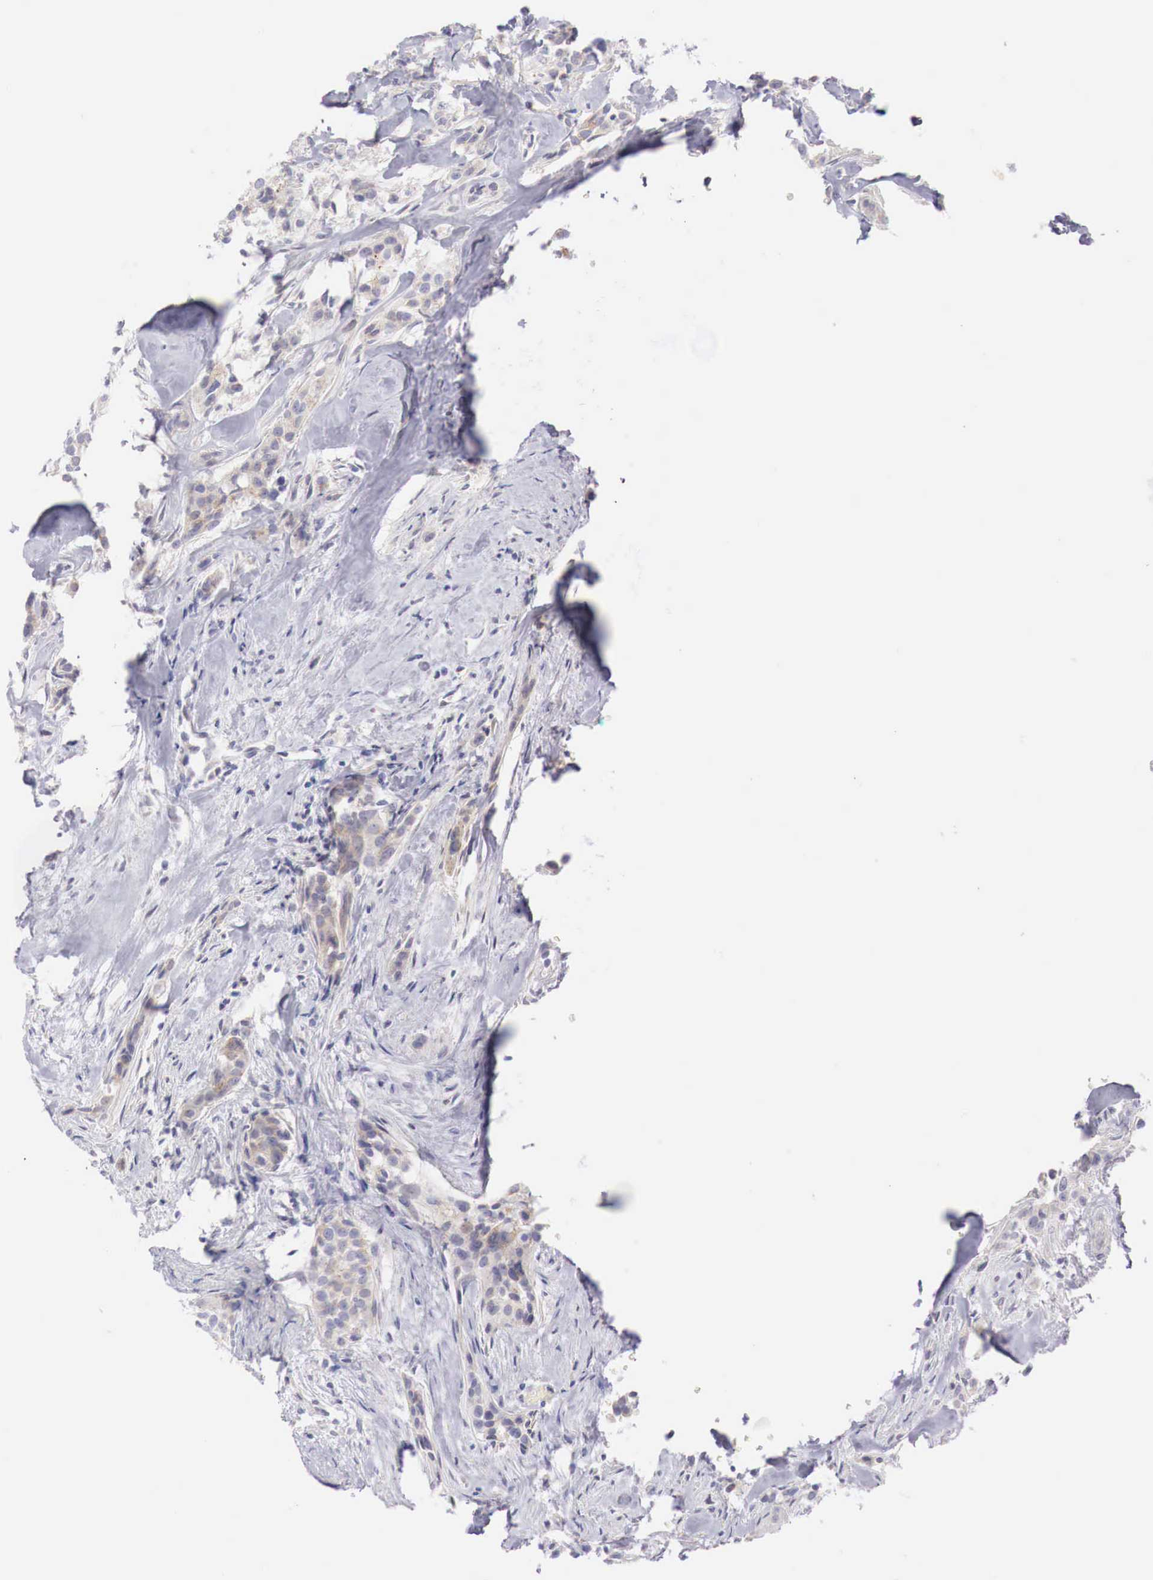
{"staining": {"intensity": "negative", "quantity": "none", "location": "none"}, "tissue": "breast cancer", "cell_type": "Tumor cells", "image_type": "cancer", "snomed": [{"axis": "morphology", "description": "Duct carcinoma"}, {"axis": "topography", "description": "Breast"}], "caption": "IHC of breast cancer (invasive ductal carcinoma) shows no positivity in tumor cells.", "gene": "TRIM13", "patient": {"sex": "female", "age": 45}}